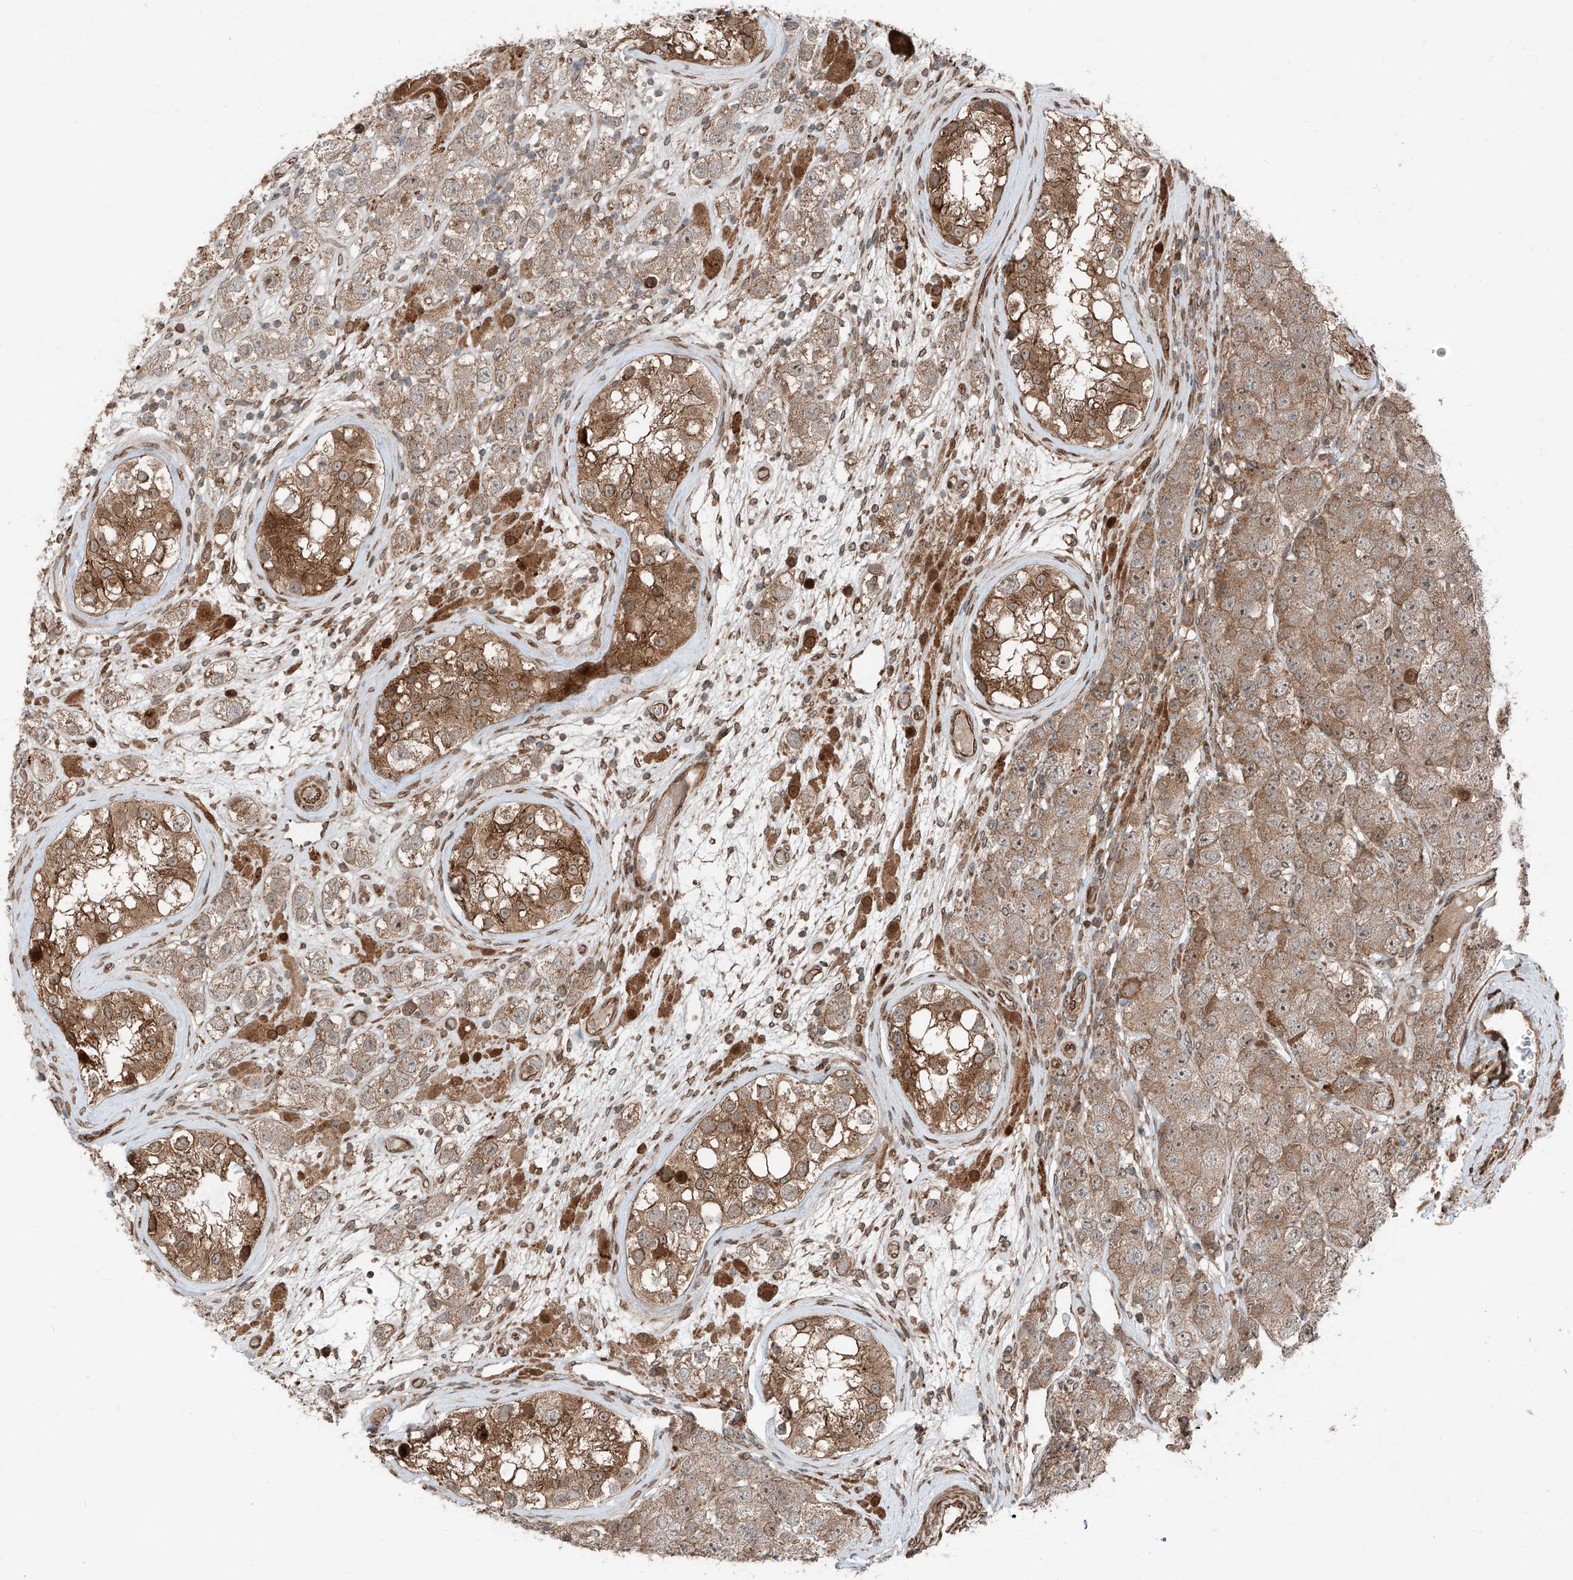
{"staining": {"intensity": "moderate", "quantity": ">75%", "location": "cytoplasmic/membranous"}, "tissue": "testis cancer", "cell_type": "Tumor cells", "image_type": "cancer", "snomed": [{"axis": "morphology", "description": "Seminoma, NOS"}, {"axis": "topography", "description": "Testis"}], "caption": "A medium amount of moderate cytoplasmic/membranous positivity is appreciated in approximately >75% of tumor cells in testis cancer (seminoma) tissue.", "gene": "CEP162", "patient": {"sex": "male", "age": 28}}